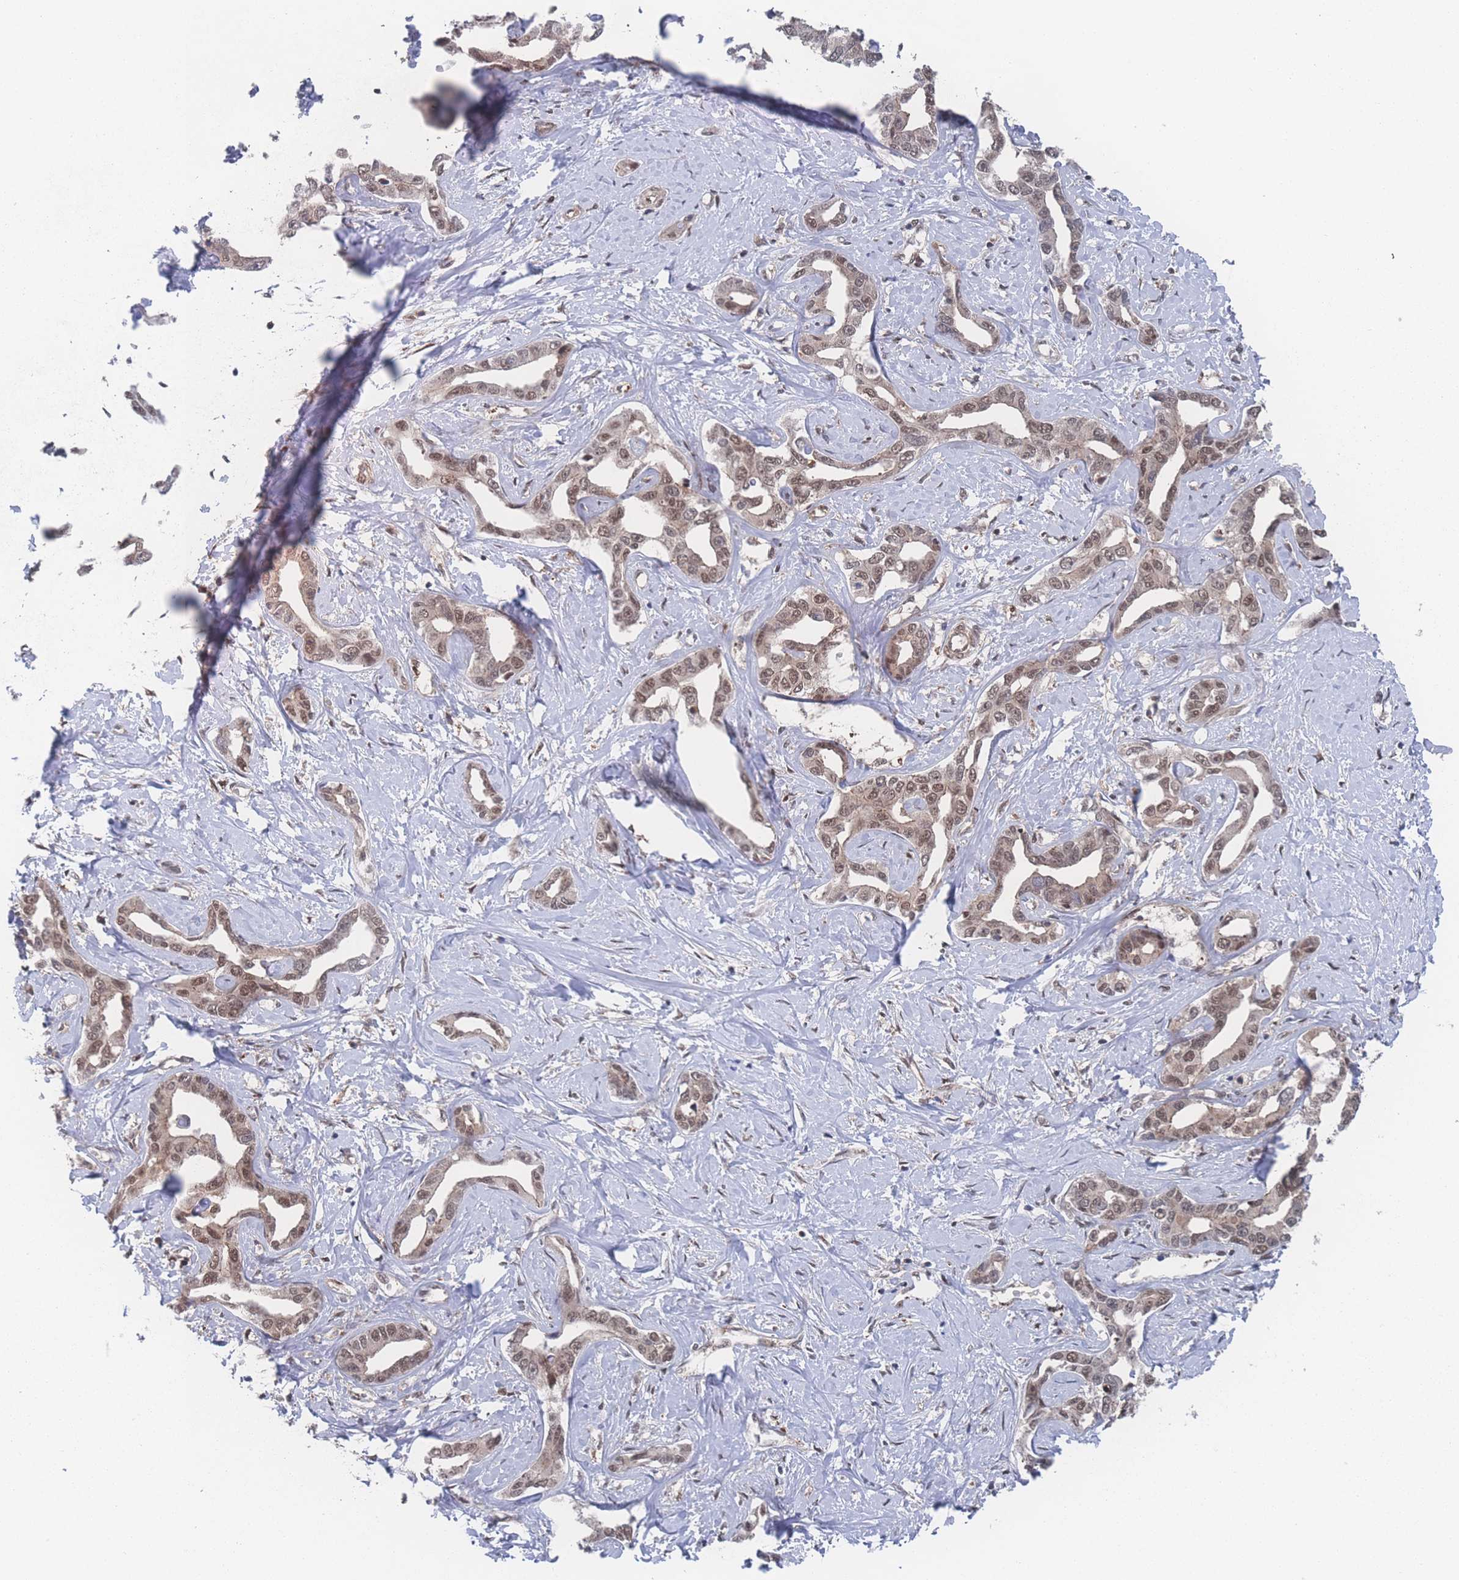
{"staining": {"intensity": "moderate", "quantity": ">75%", "location": "nuclear"}, "tissue": "liver cancer", "cell_type": "Tumor cells", "image_type": "cancer", "snomed": [{"axis": "morphology", "description": "Cholangiocarcinoma"}, {"axis": "topography", "description": "Liver"}], "caption": "Protein staining exhibits moderate nuclear staining in approximately >75% of tumor cells in liver cancer (cholangiocarcinoma). (DAB (3,3'-diaminobenzidine) IHC, brown staining for protein, blue staining for nuclei).", "gene": "PSMA1", "patient": {"sex": "male", "age": 59}}